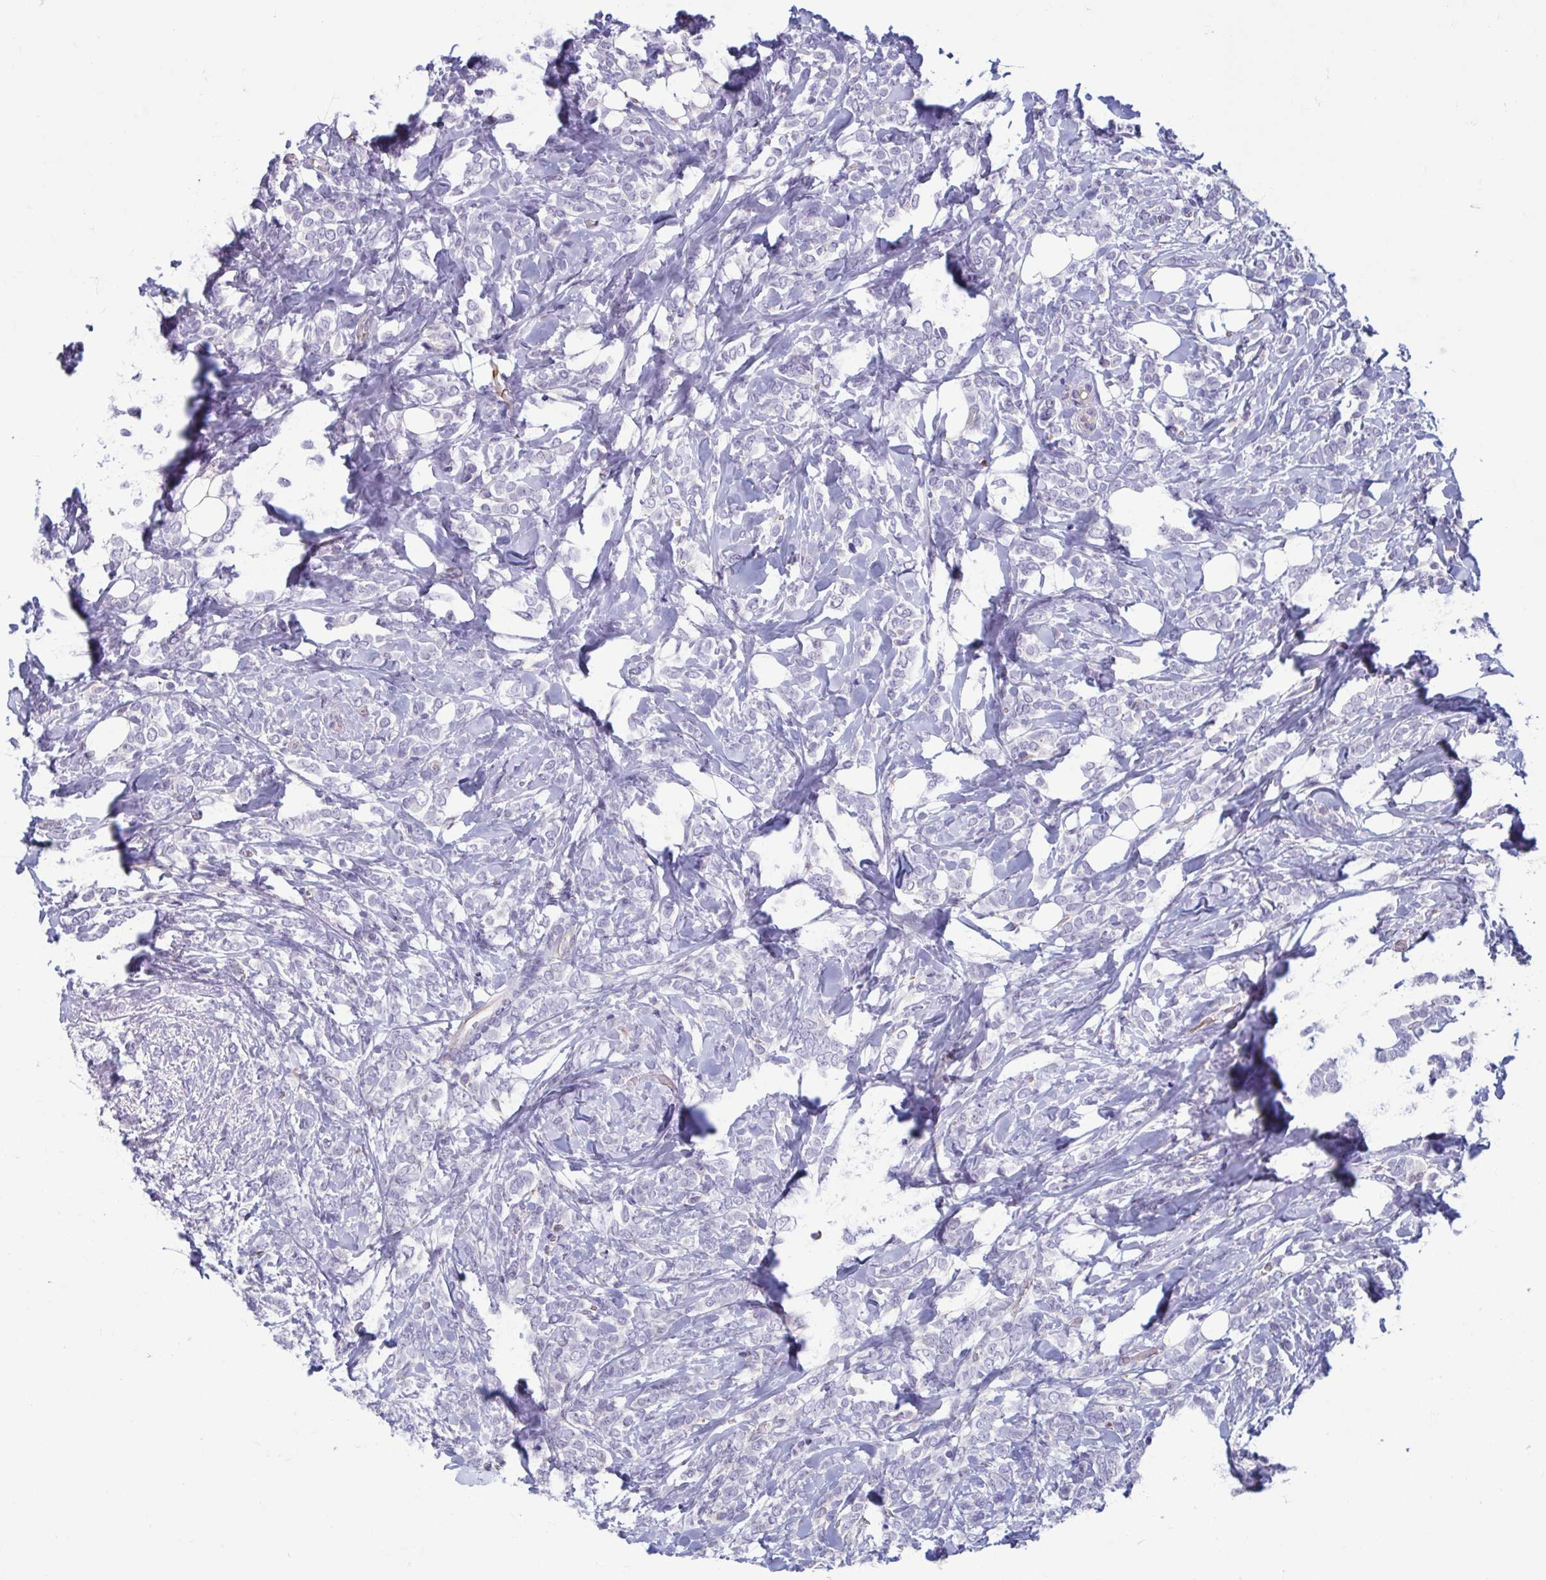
{"staining": {"intensity": "negative", "quantity": "none", "location": "none"}, "tissue": "breast cancer", "cell_type": "Tumor cells", "image_type": "cancer", "snomed": [{"axis": "morphology", "description": "Lobular carcinoma"}, {"axis": "topography", "description": "Breast"}], "caption": "Protein analysis of breast lobular carcinoma exhibits no significant expression in tumor cells.", "gene": "MORC4", "patient": {"sex": "female", "age": 49}}